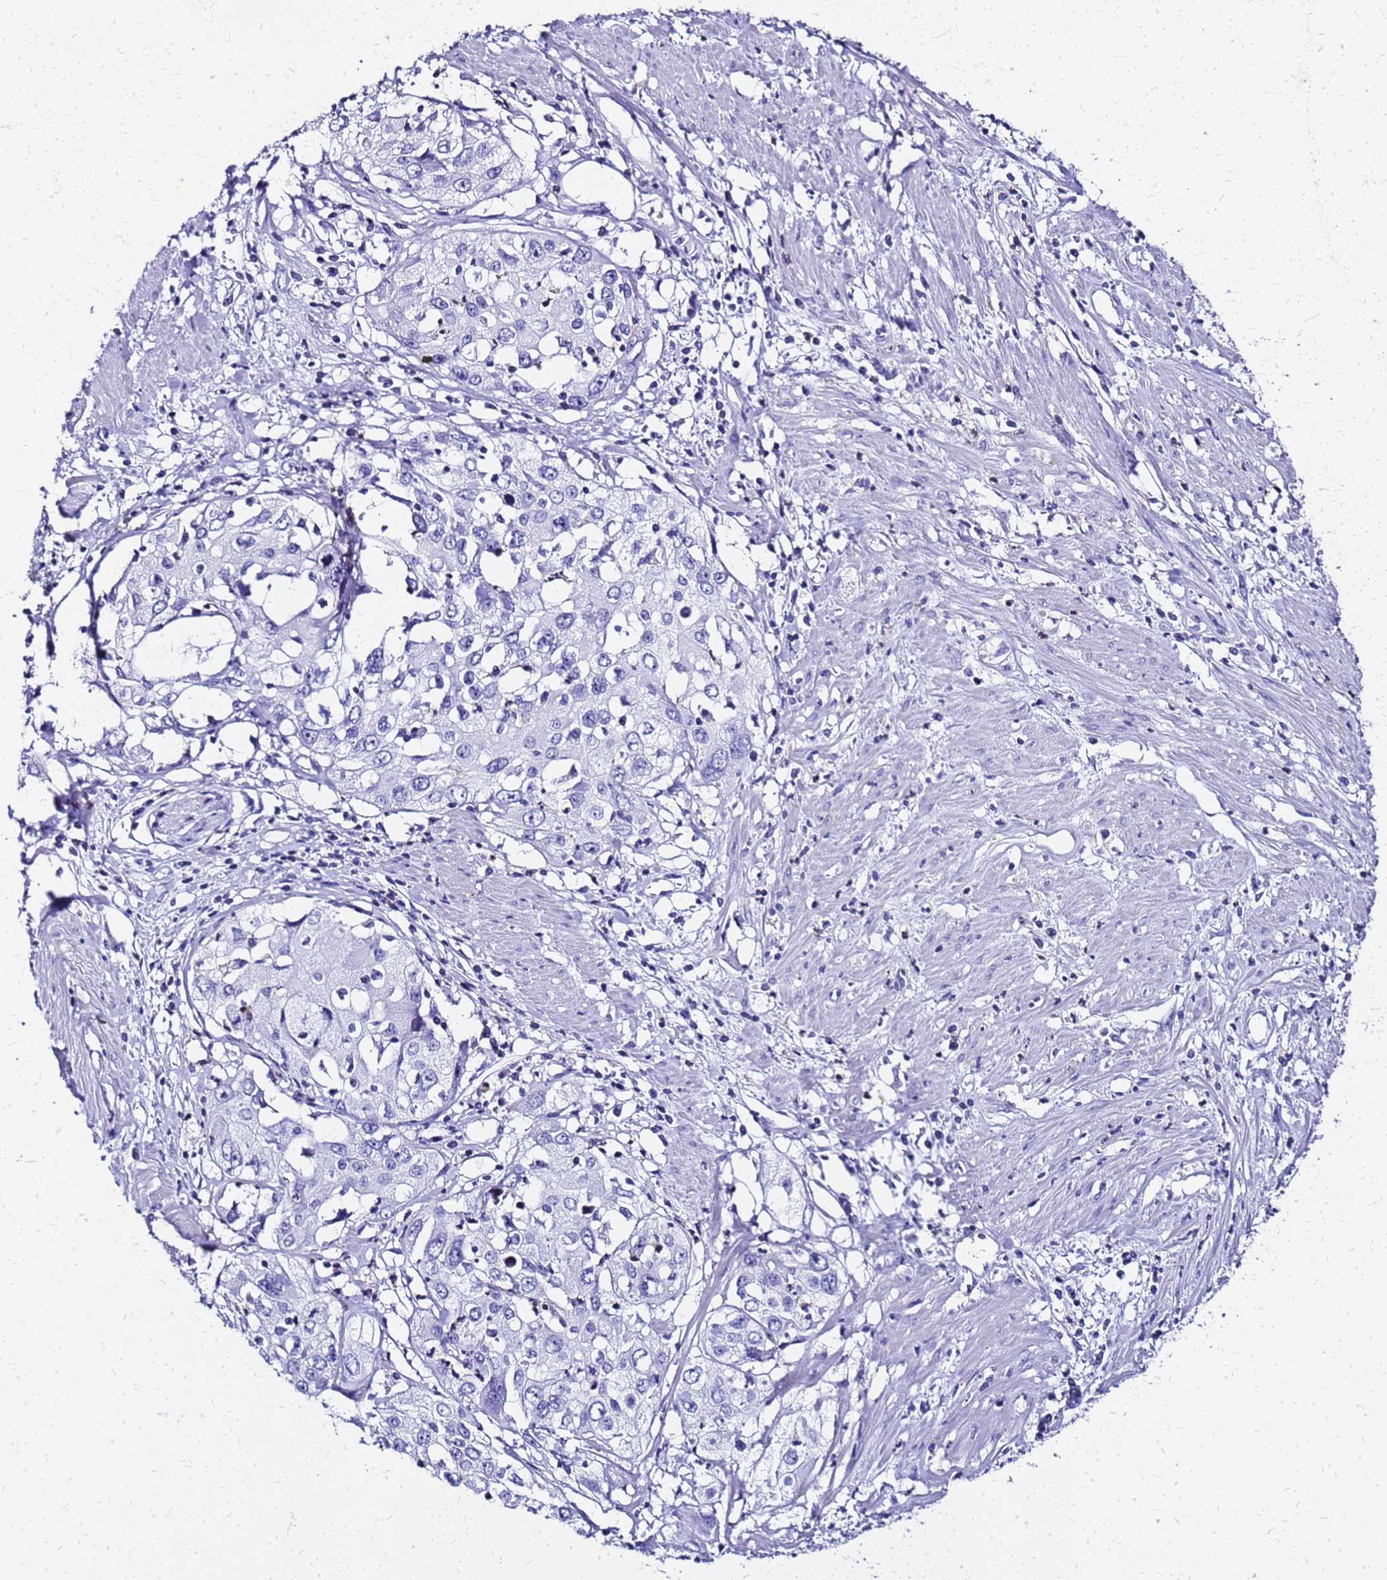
{"staining": {"intensity": "negative", "quantity": "none", "location": "none"}, "tissue": "cervical cancer", "cell_type": "Tumor cells", "image_type": "cancer", "snomed": [{"axis": "morphology", "description": "Squamous cell carcinoma, NOS"}, {"axis": "topography", "description": "Cervix"}], "caption": "This is an immunohistochemistry histopathology image of human cervical cancer (squamous cell carcinoma). There is no staining in tumor cells.", "gene": "SMIM21", "patient": {"sex": "female", "age": 31}}